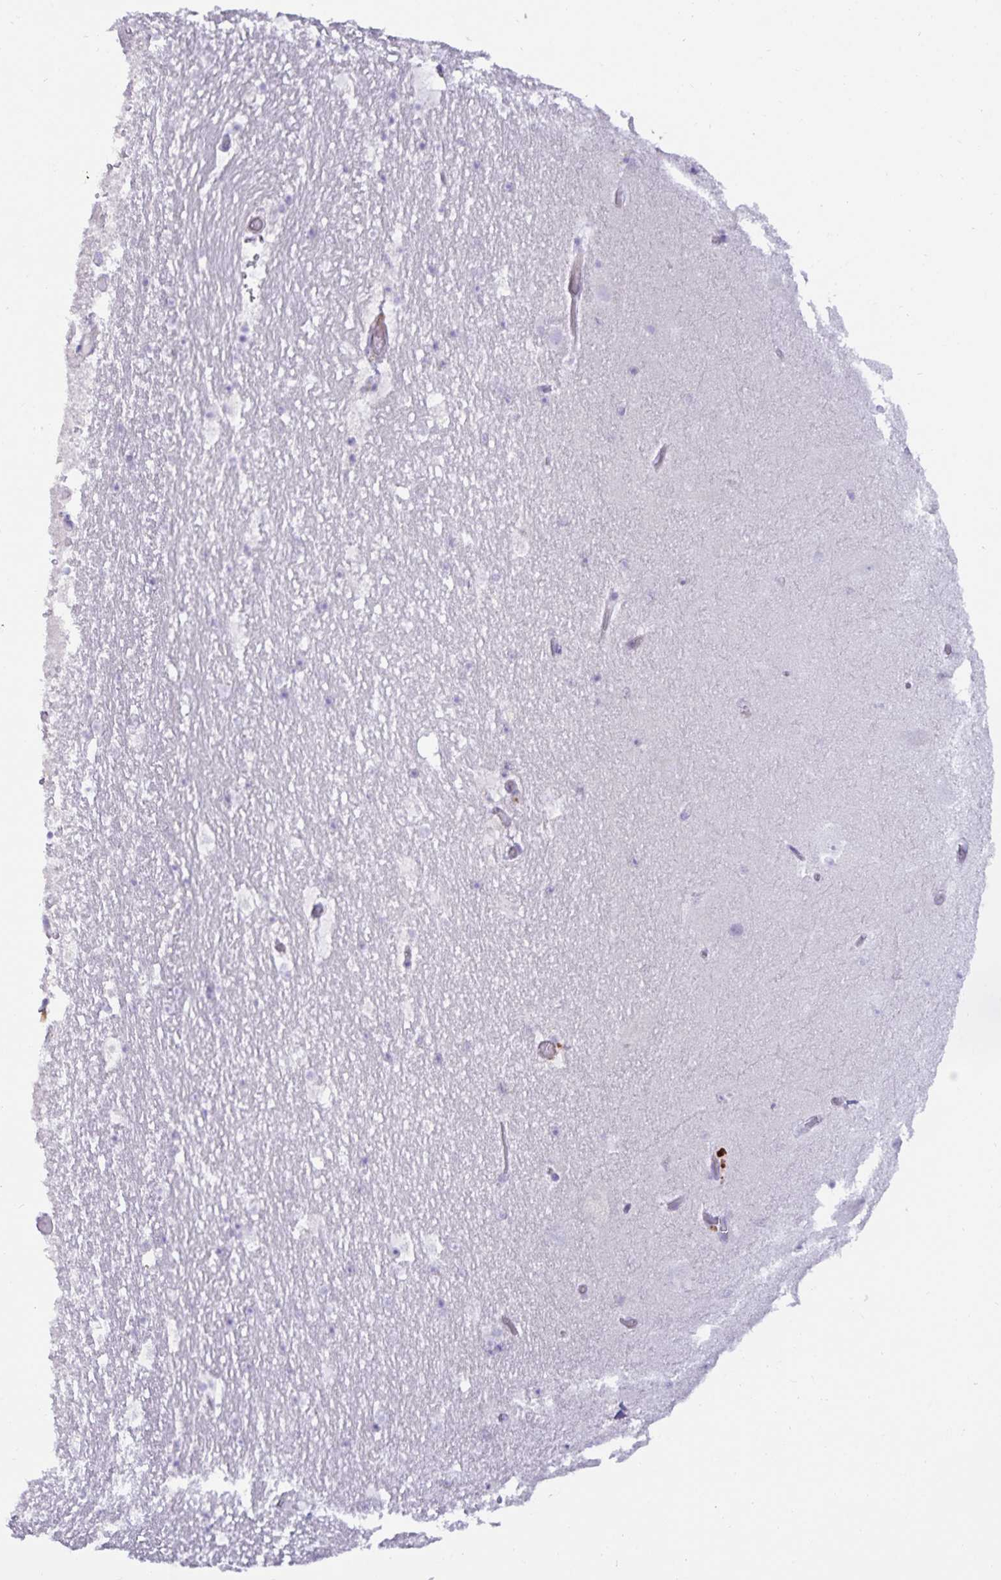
{"staining": {"intensity": "negative", "quantity": "none", "location": "none"}, "tissue": "hippocampus", "cell_type": "Glial cells", "image_type": "normal", "snomed": [{"axis": "morphology", "description": "Normal tissue, NOS"}, {"axis": "topography", "description": "Hippocampus"}], "caption": "Immunohistochemistry of unremarkable hippocampus displays no positivity in glial cells.", "gene": "SPAG4", "patient": {"sex": "female", "age": 42}}